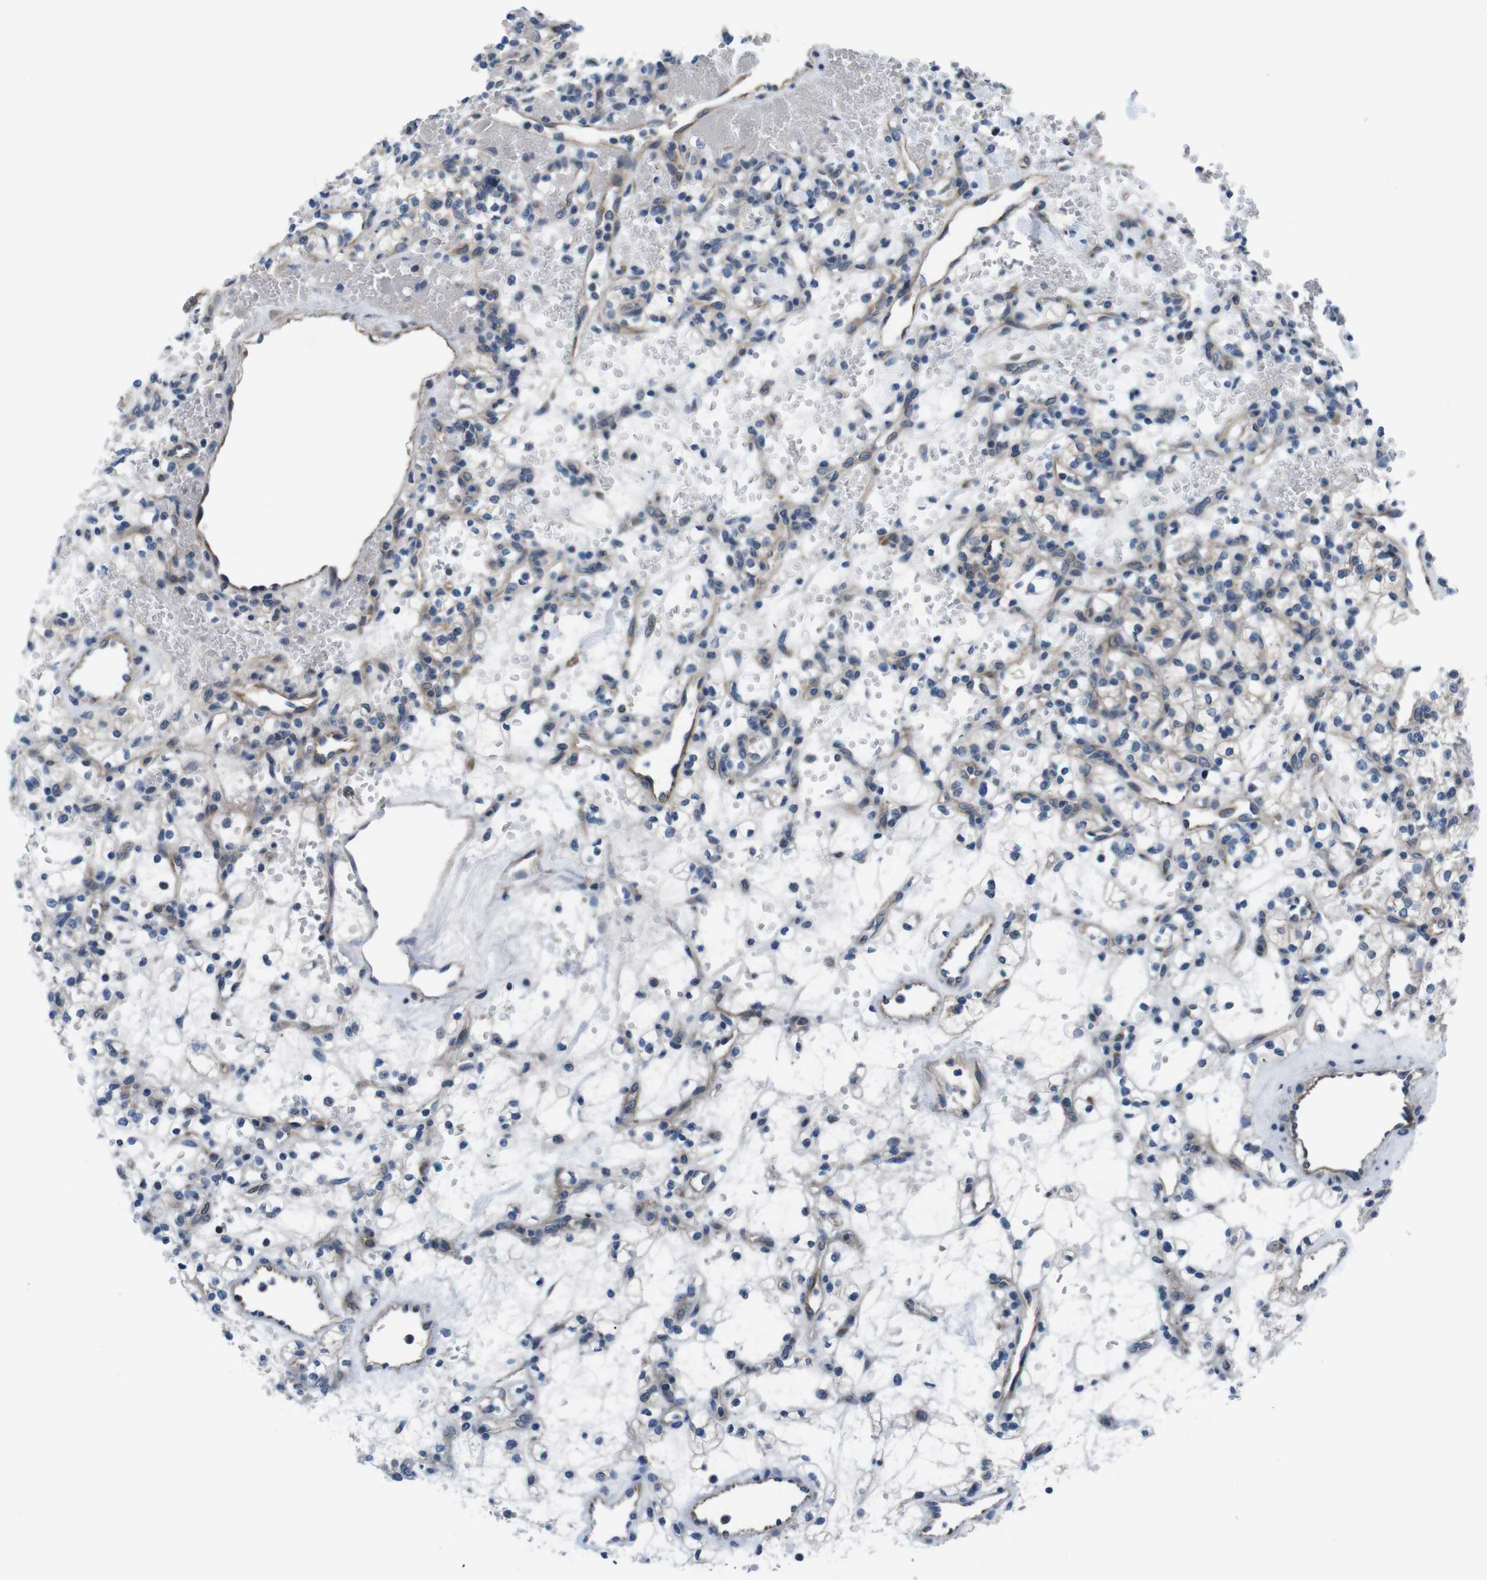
{"staining": {"intensity": "weak", "quantity": "<25%", "location": "cytoplasmic/membranous"}, "tissue": "renal cancer", "cell_type": "Tumor cells", "image_type": "cancer", "snomed": [{"axis": "morphology", "description": "Adenocarcinoma, NOS"}, {"axis": "topography", "description": "Kidney"}], "caption": "IHC micrograph of human adenocarcinoma (renal) stained for a protein (brown), which demonstrates no expression in tumor cells.", "gene": "JAK1", "patient": {"sex": "female", "age": 60}}